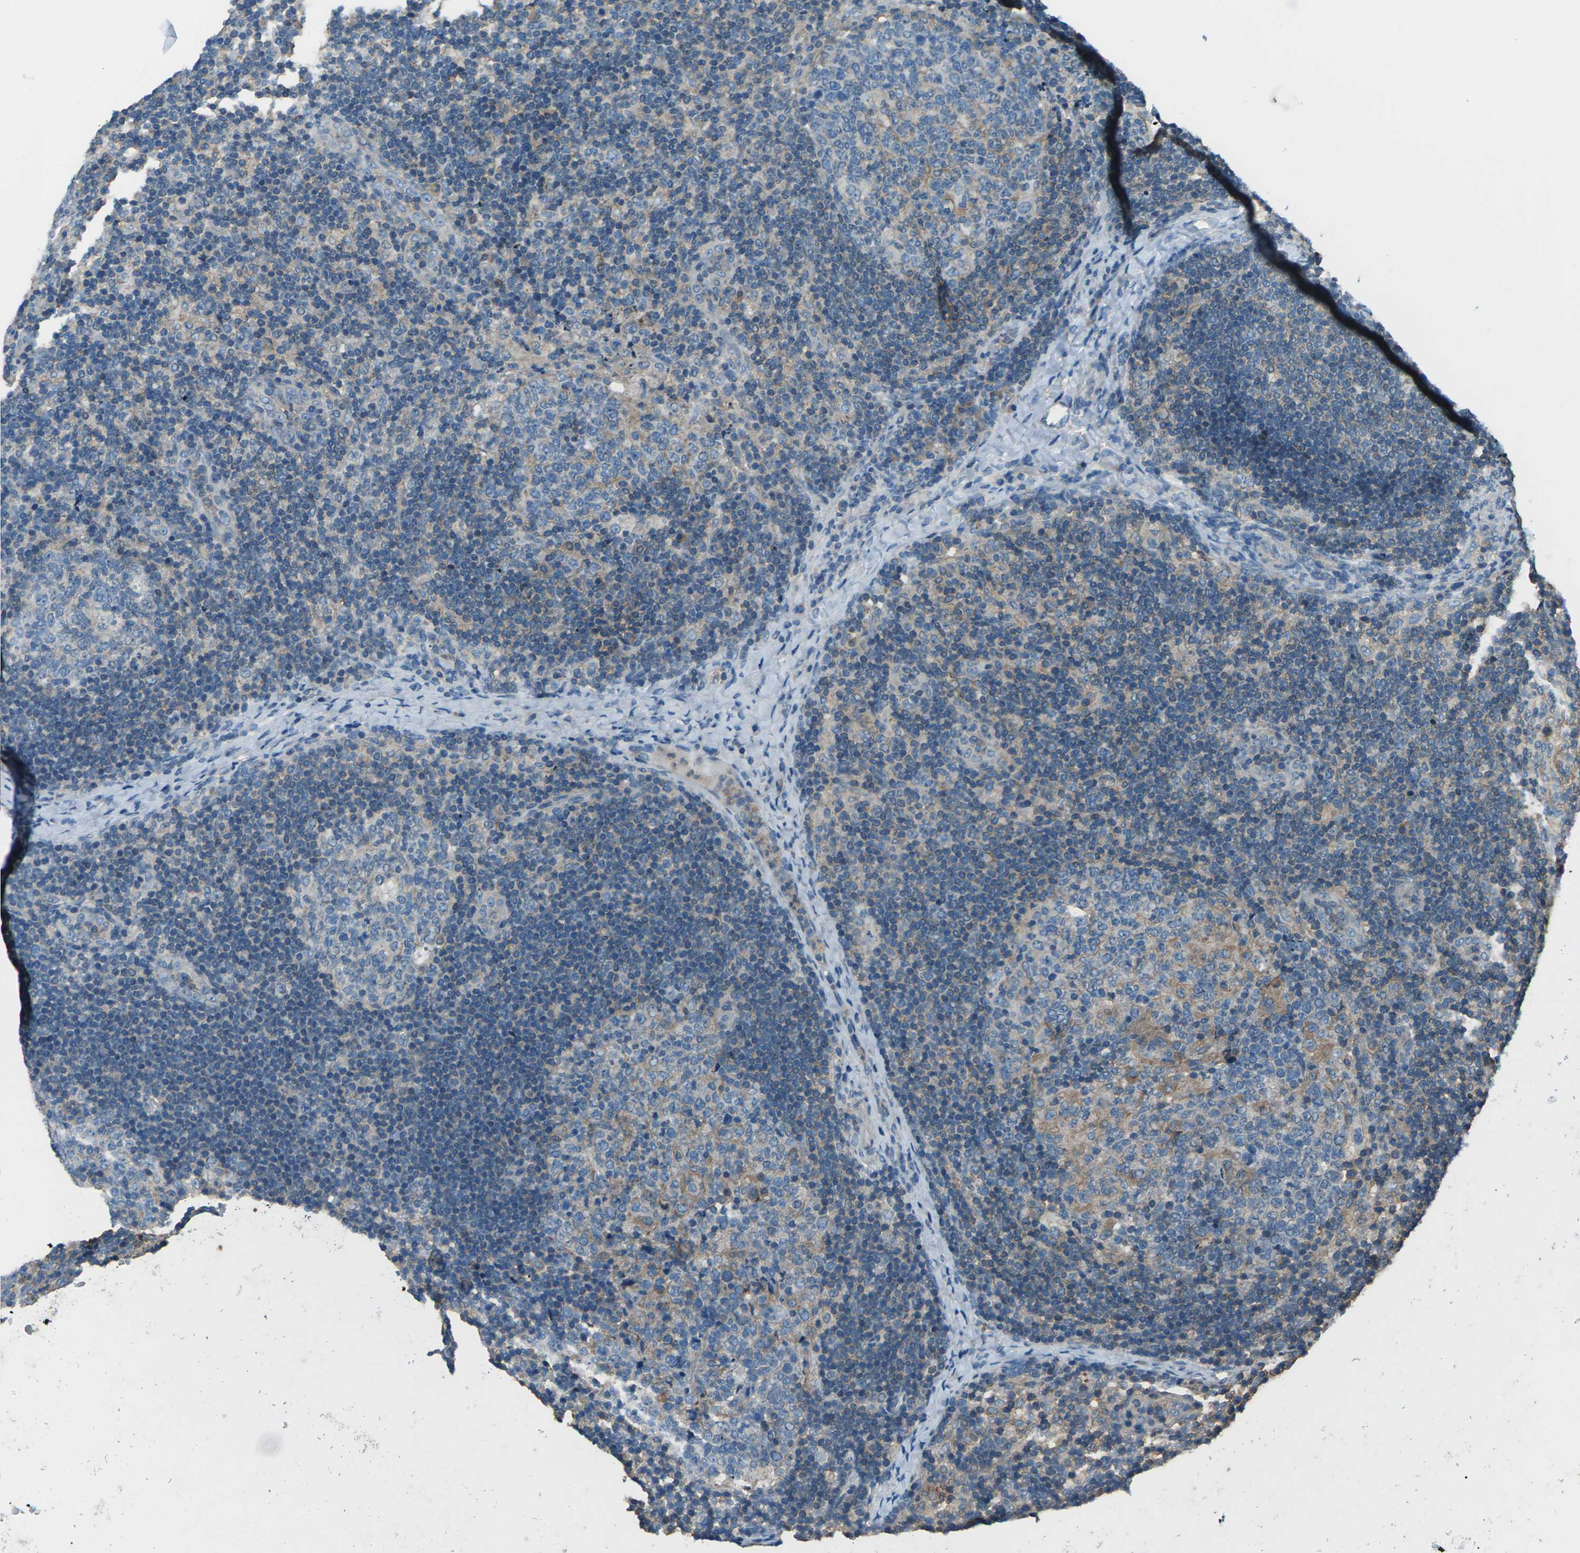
{"staining": {"intensity": "weak", "quantity": ">75%", "location": "cytoplasmic/membranous"}, "tissue": "lymph node", "cell_type": "Germinal center cells", "image_type": "normal", "snomed": [{"axis": "morphology", "description": "Normal tissue, NOS"}, {"axis": "topography", "description": "Lymph node"}], "caption": "Protein analysis of normal lymph node shows weak cytoplasmic/membranous staining in about >75% of germinal center cells. (Stains: DAB (3,3'-diaminobenzidine) in brown, nuclei in blue, Microscopy: brightfield microscopy at high magnification).", "gene": "CMTM4", "patient": {"sex": "female", "age": 14}}